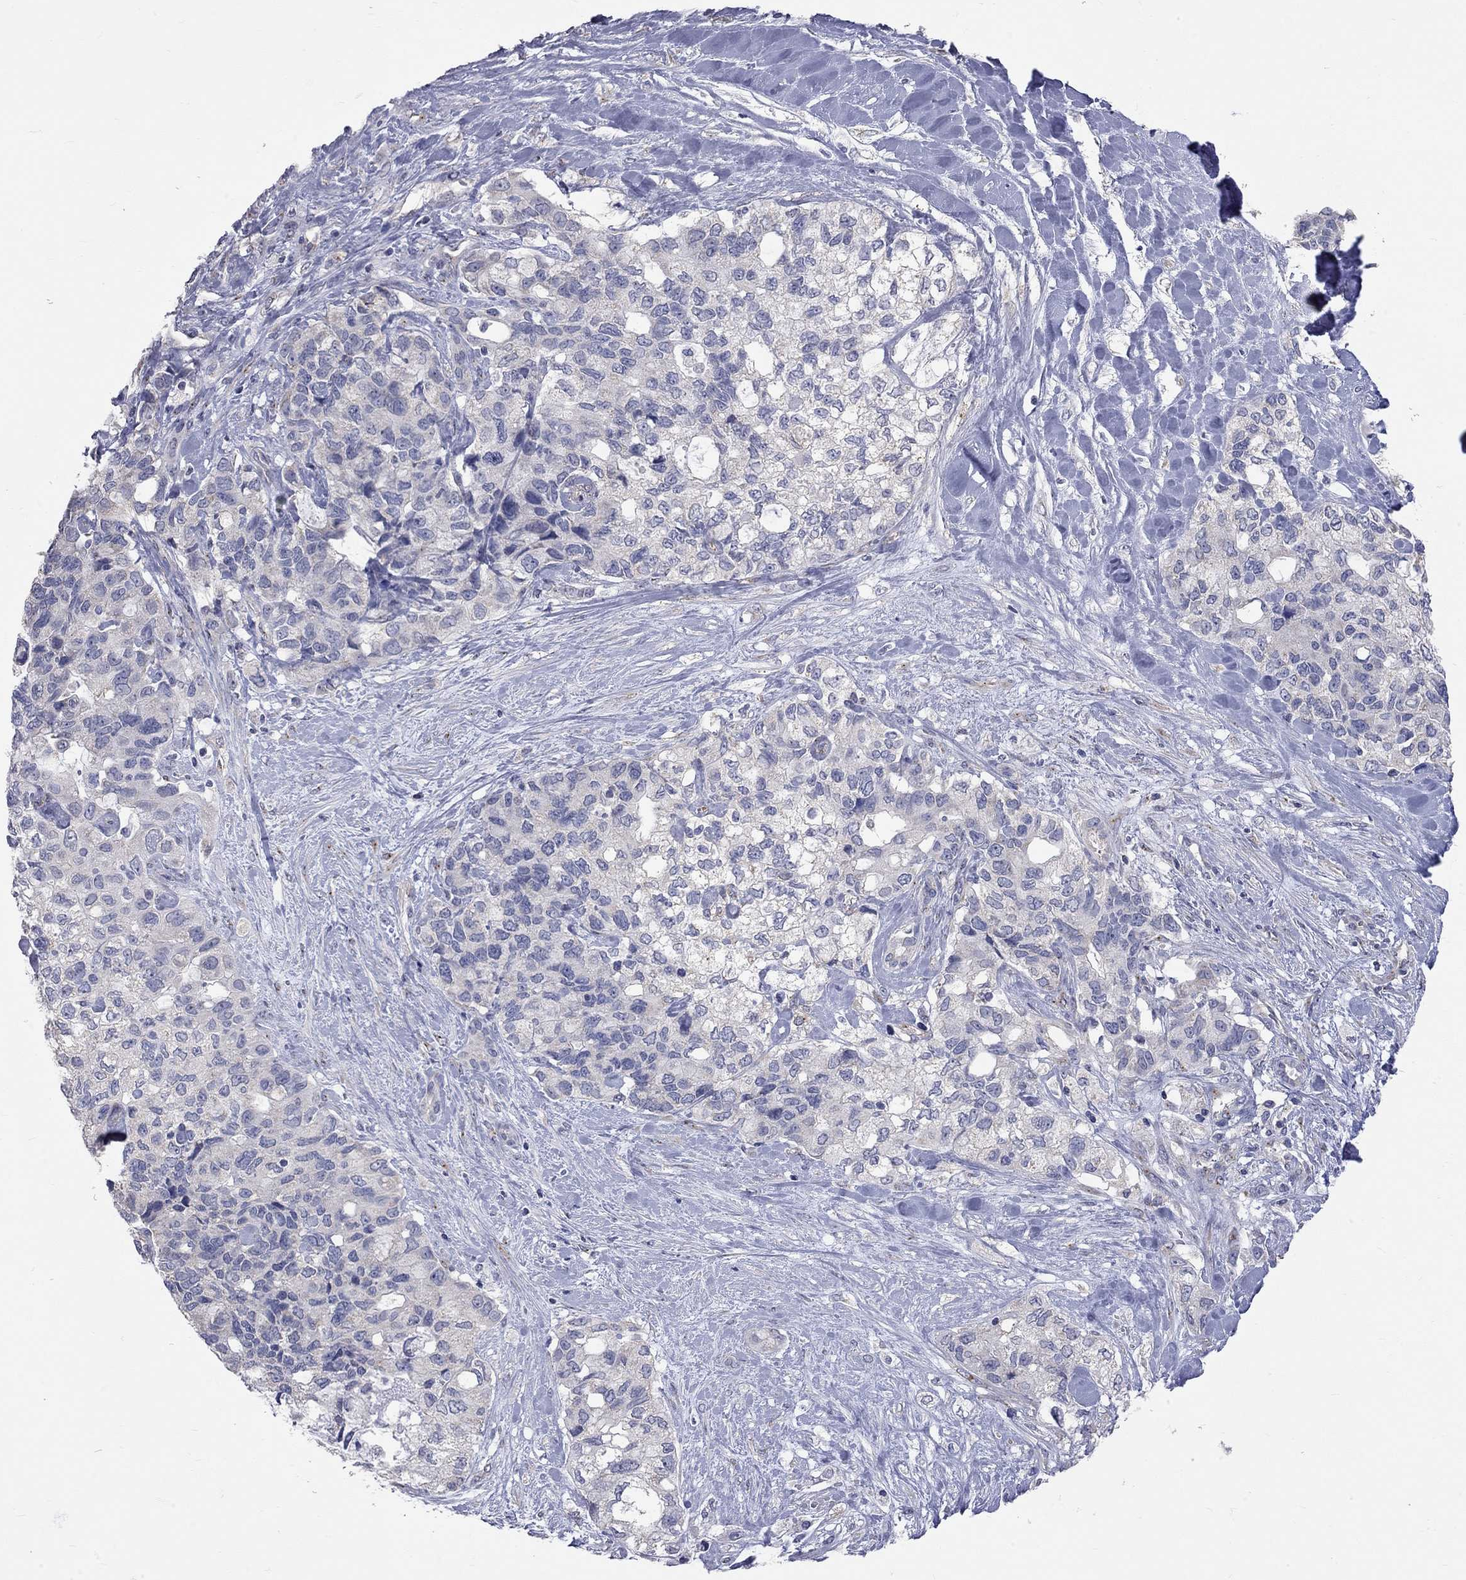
{"staining": {"intensity": "negative", "quantity": "none", "location": "none"}, "tissue": "pancreatic cancer", "cell_type": "Tumor cells", "image_type": "cancer", "snomed": [{"axis": "morphology", "description": "Adenocarcinoma, NOS"}, {"axis": "topography", "description": "Pancreas"}], "caption": "Protein analysis of pancreatic cancer (adenocarcinoma) shows no significant staining in tumor cells.", "gene": "OPRK1", "patient": {"sex": "female", "age": 56}}